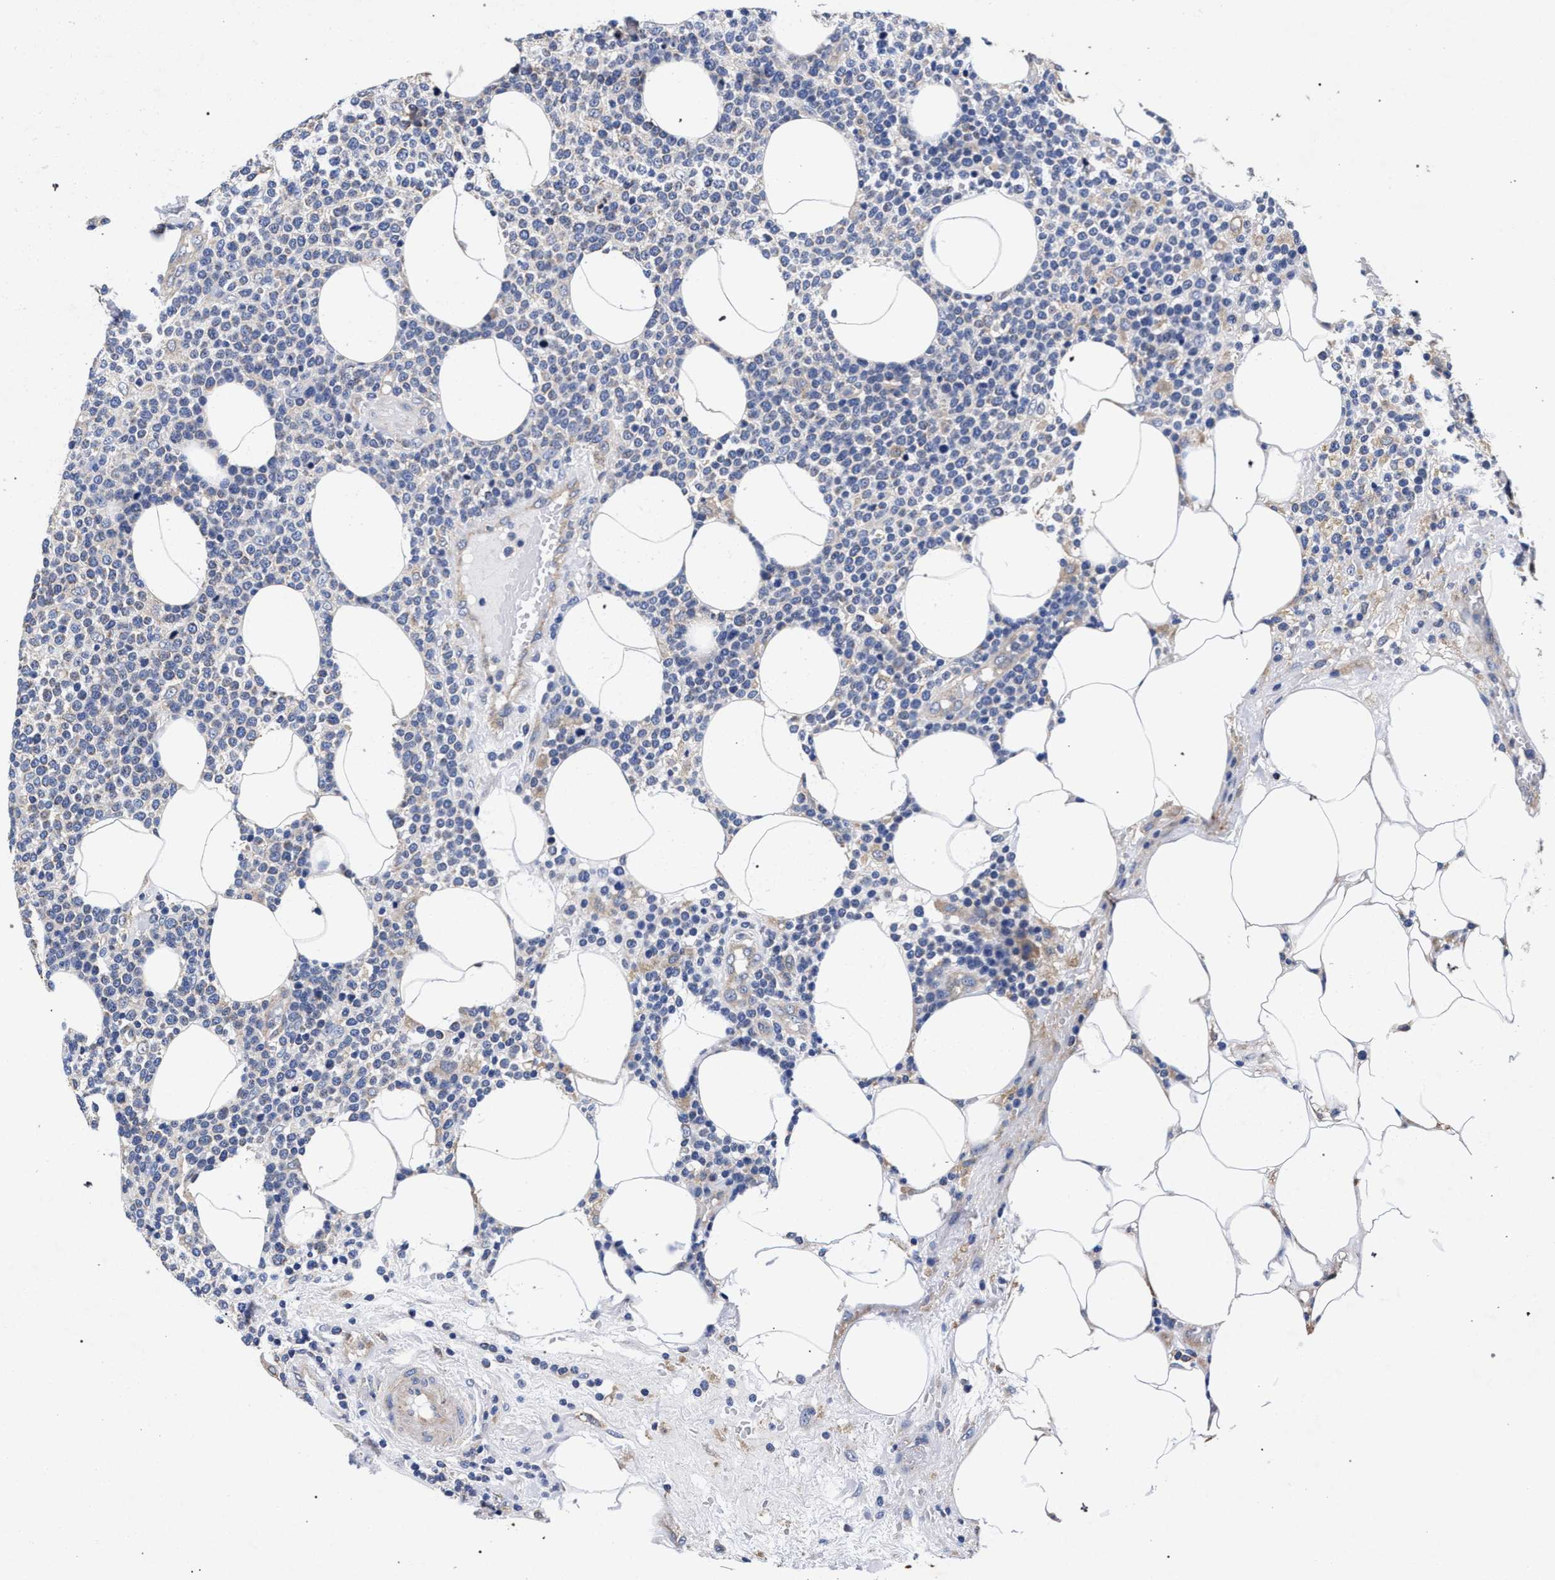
{"staining": {"intensity": "weak", "quantity": "<25%", "location": "cytoplasmic/membranous"}, "tissue": "lymphoma", "cell_type": "Tumor cells", "image_type": "cancer", "snomed": [{"axis": "morphology", "description": "Malignant lymphoma, non-Hodgkin's type, High grade"}, {"axis": "topography", "description": "Lymph node"}], "caption": "High power microscopy photomicrograph of an immunohistochemistry photomicrograph of malignant lymphoma, non-Hodgkin's type (high-grade), revealing no significant expression in tumor cells. (IHC, brightfield microscopy, high magnification).", "gene": "CFAP95", "patient": {"sex": "male", "age": 61}}